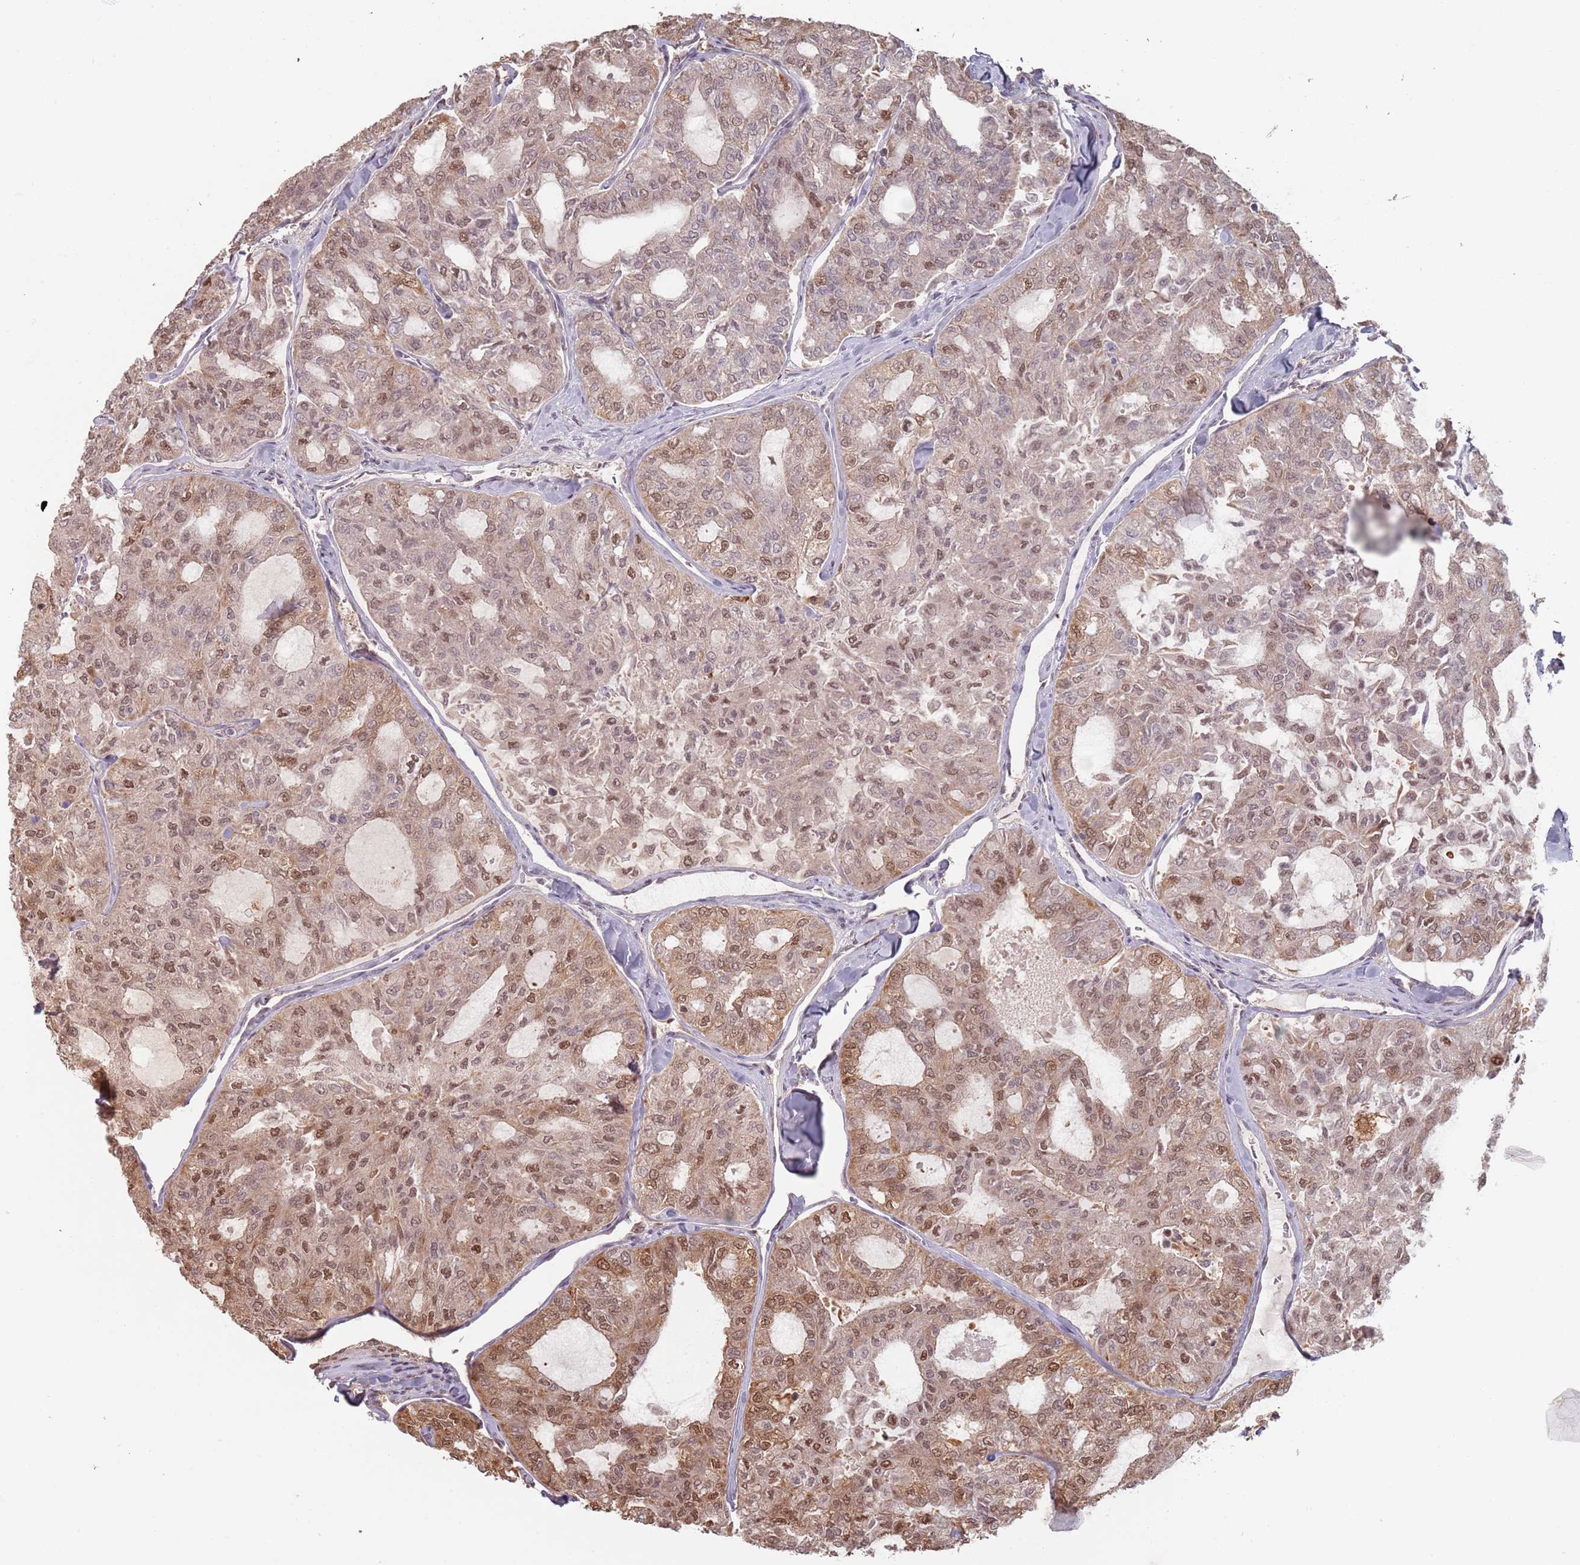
{"staining": {"intensity": "moderate", "quantity": "25%-75%", "location": "cytoplasmic/membranous,nuclear"}, "tissue": "thyroid cancer", "cell_type": "Tumor cells", "image_type": "cancer", "snomed": [{"axis": "morphology", "description": "Follicular adenoma carcinoma, NOS"}, {"axis": "topography", "description": "Thyroid gland"}], "caption": "A histopathology image showing moderate cytoplasmic/membranous and nuclear expression in about 25%-75% of tumor cells in thyroid cancer (follicular adenoma carcinoma), as visualized by brown immunohistochemical staining.", "gene": "PLSCR5", "patient": {"sex": "male", "age": 75}}